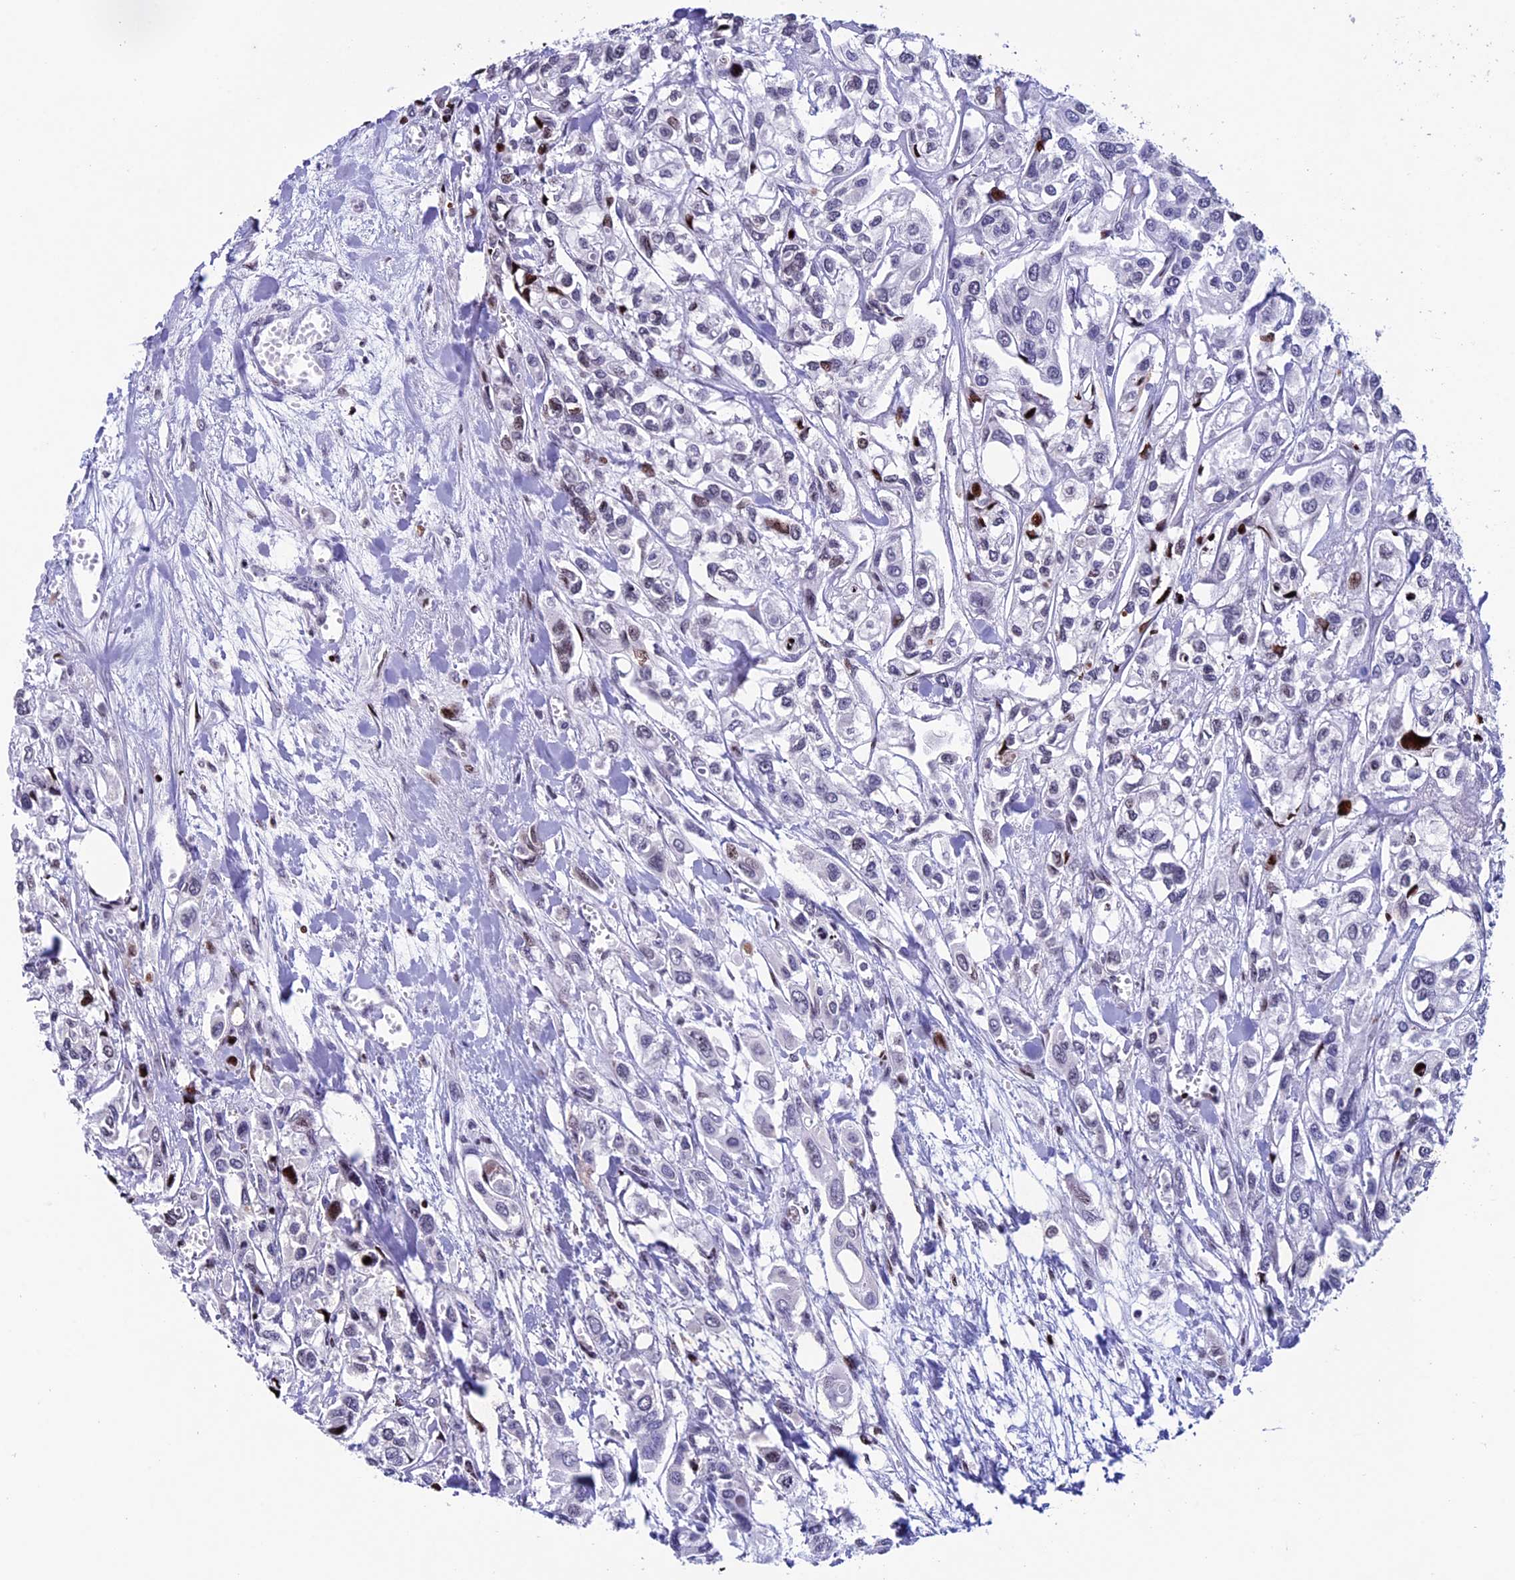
{"staining": {"intensity": "strong", "quantity": "<25%", "location": "nuclear"}, "tissue": "urothelial cancer", "cell_type": "Tumor cells", "image_type": "cancer", "snomed": [{"axis": "morphology", "description": "Urothelial carcinoma, High grade"}, {"axis": "topography", "description": "Urinary bladder"}], "caption": "Immunohistochemistry (IHC) micrograph of neoplastic tissue: urothelial cancer stained using IHC demonstrates medium levels of strong protein expression localized specifically in the nuclear of tumor cells, appearing as a nuclear brown color.", "gene": "BTBD3", "patient": {"sex": "male", "age": 67}}